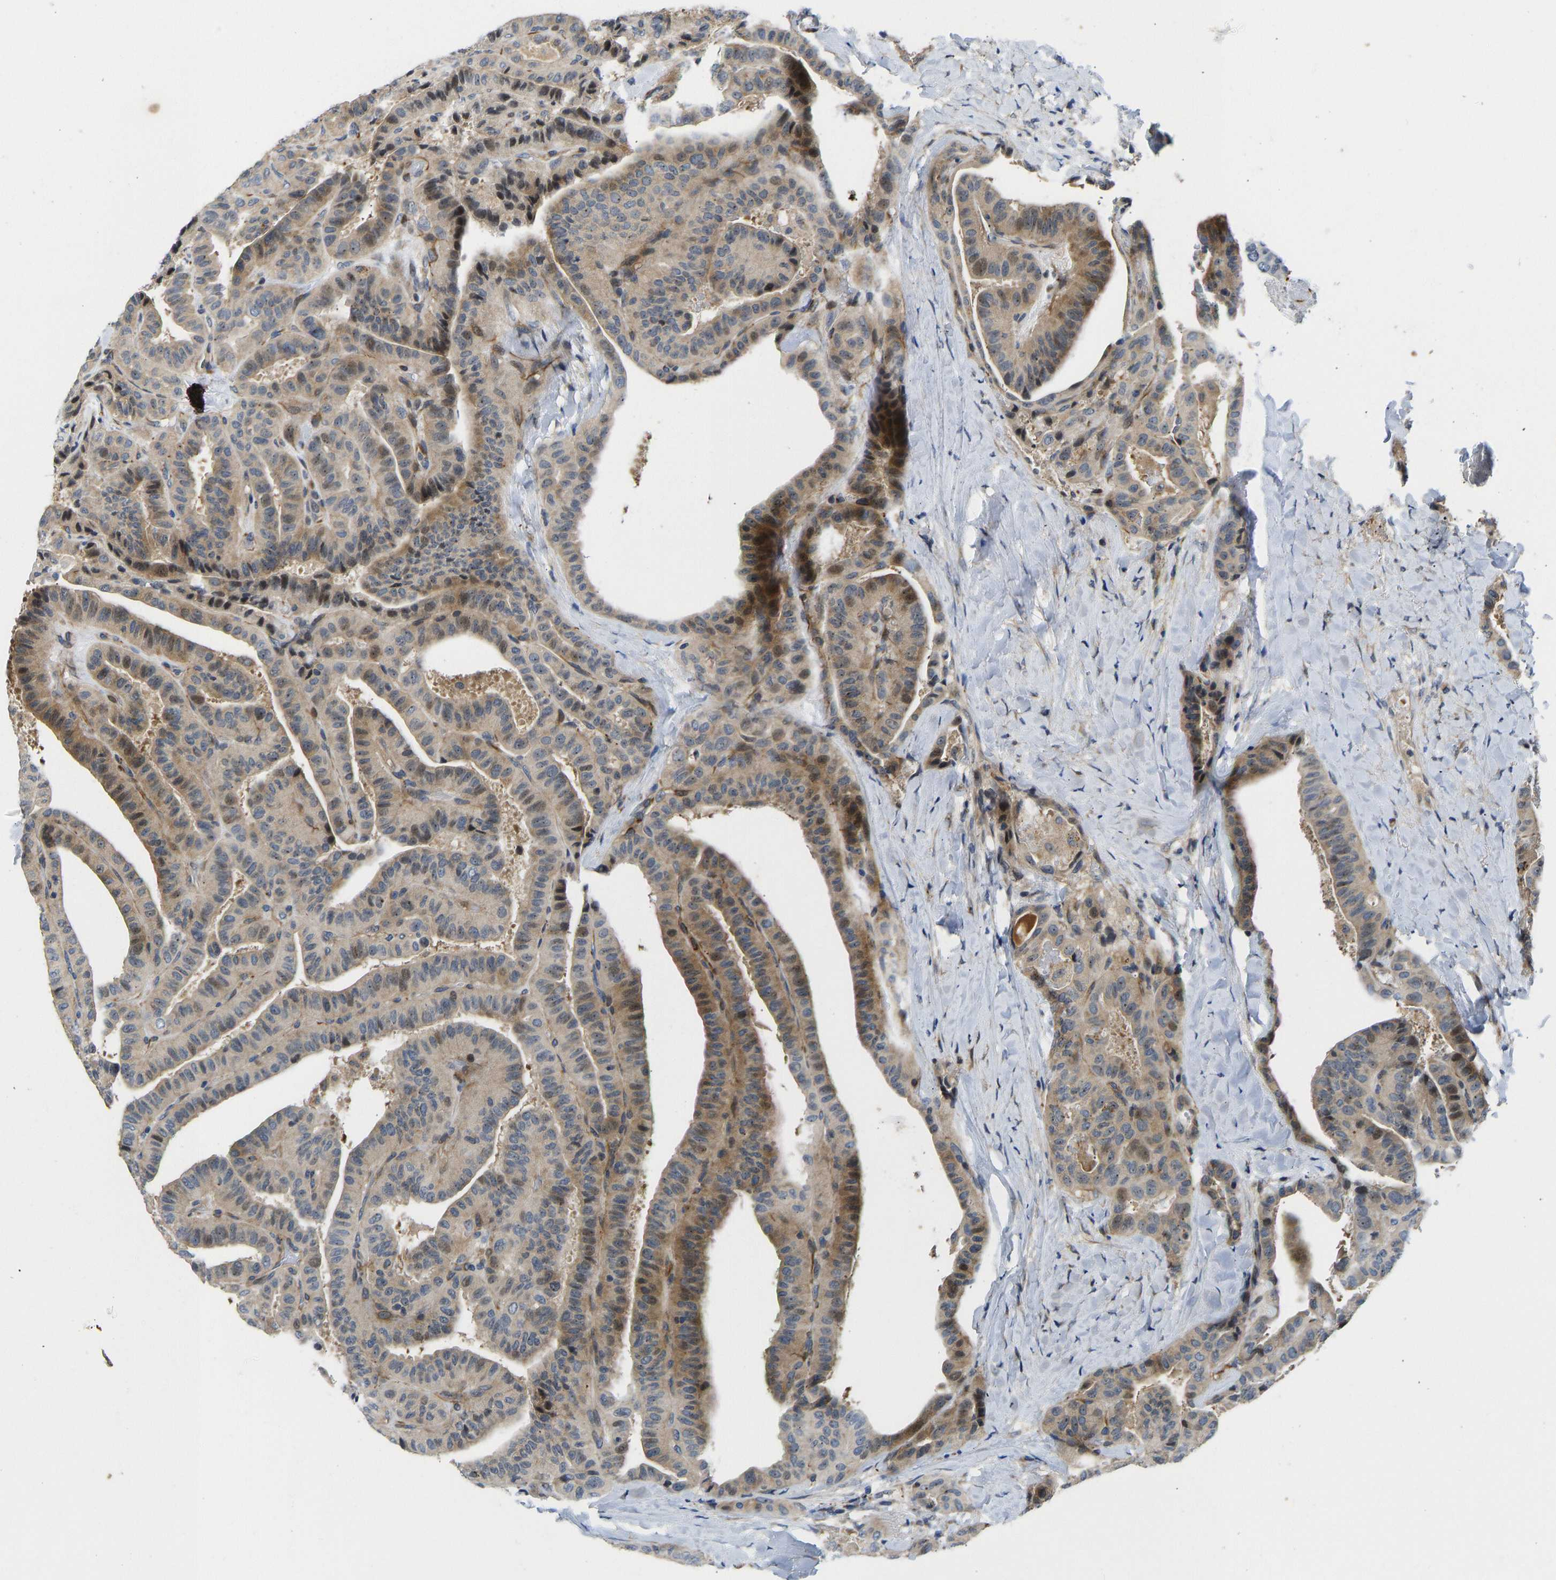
{"staining": {"intensity": "weak", "quantity": ">75%", "location": "cytoplasmic/membranous,nuclear"}, "tissue": "thyroid cancer", "cell_type": "Tumor cells", "image_type": "cancer", "snomed": [{"axis": "morphology", "description": "Papillary adenocarcinoma, NOS"}, {"axis": "topography", "description": "Thyroid gland"}], "caption": "There is low levels of weak cytoplasmic/membranous and nuclear positivity in tumor cells of thyroid cancer, as demonstrated by immunohistochemical staining (brown color).", "gene": "RESF1", "patient": {"sex": "male", "age": 77}}